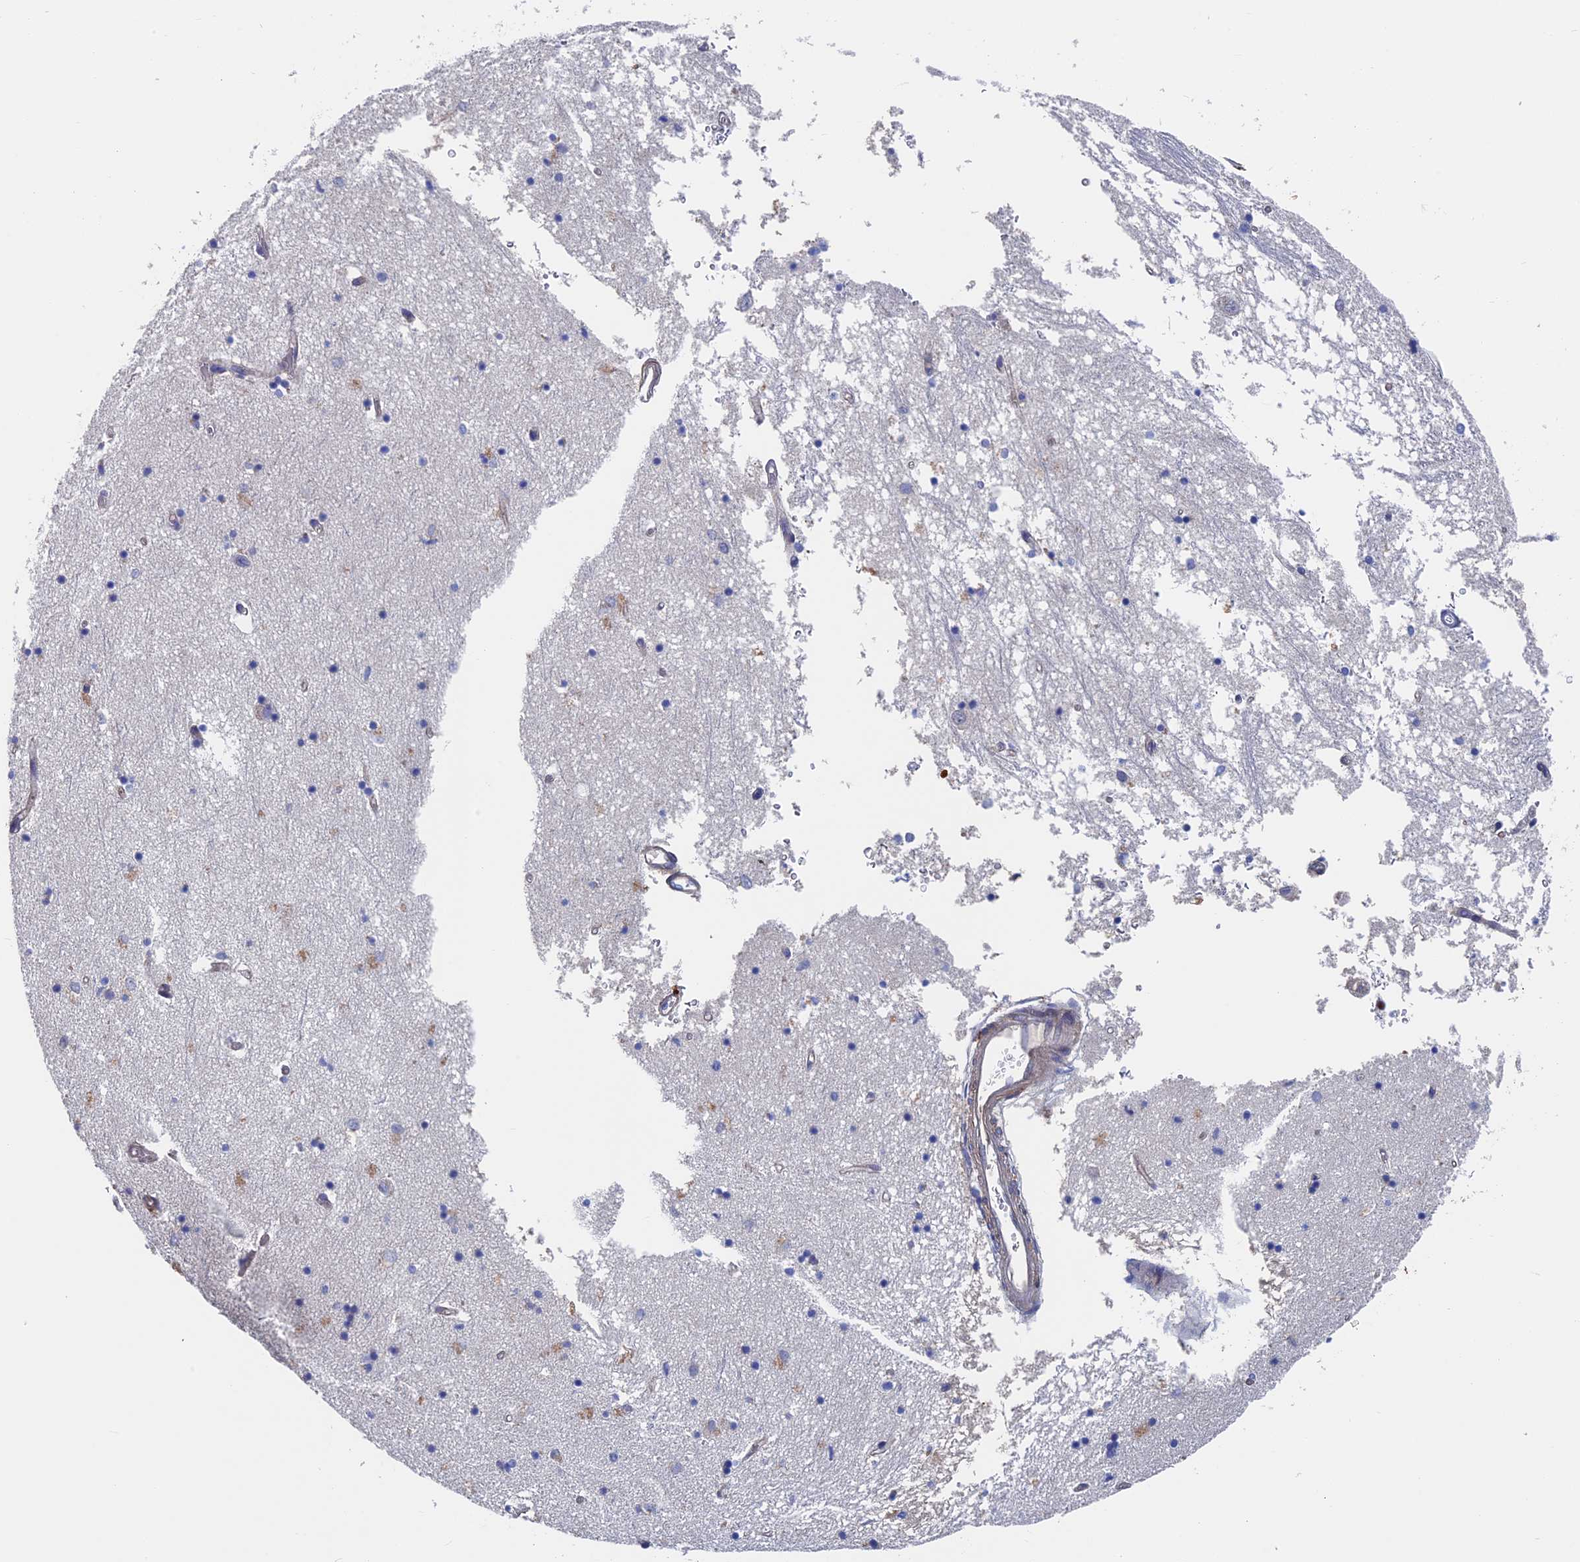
{"staining": {"intensity": "negative", "quantity": "none", "location": "none"}, "tissue": "hippocampus", "cell_type": "Glial cells", "image_type": "normal", "snomed": [{"axis": "morphology", "description": "Normal tissue, NOS"}, {"axis": "topography", "description": "Hippocampus"}], "caption": "IHC image of normal human hippocampus stained for a protein (brown), which demonstrates no staining in glial cells.", "gene": "RPUSD1", "patient": {"sex": "male", "age": 70}}